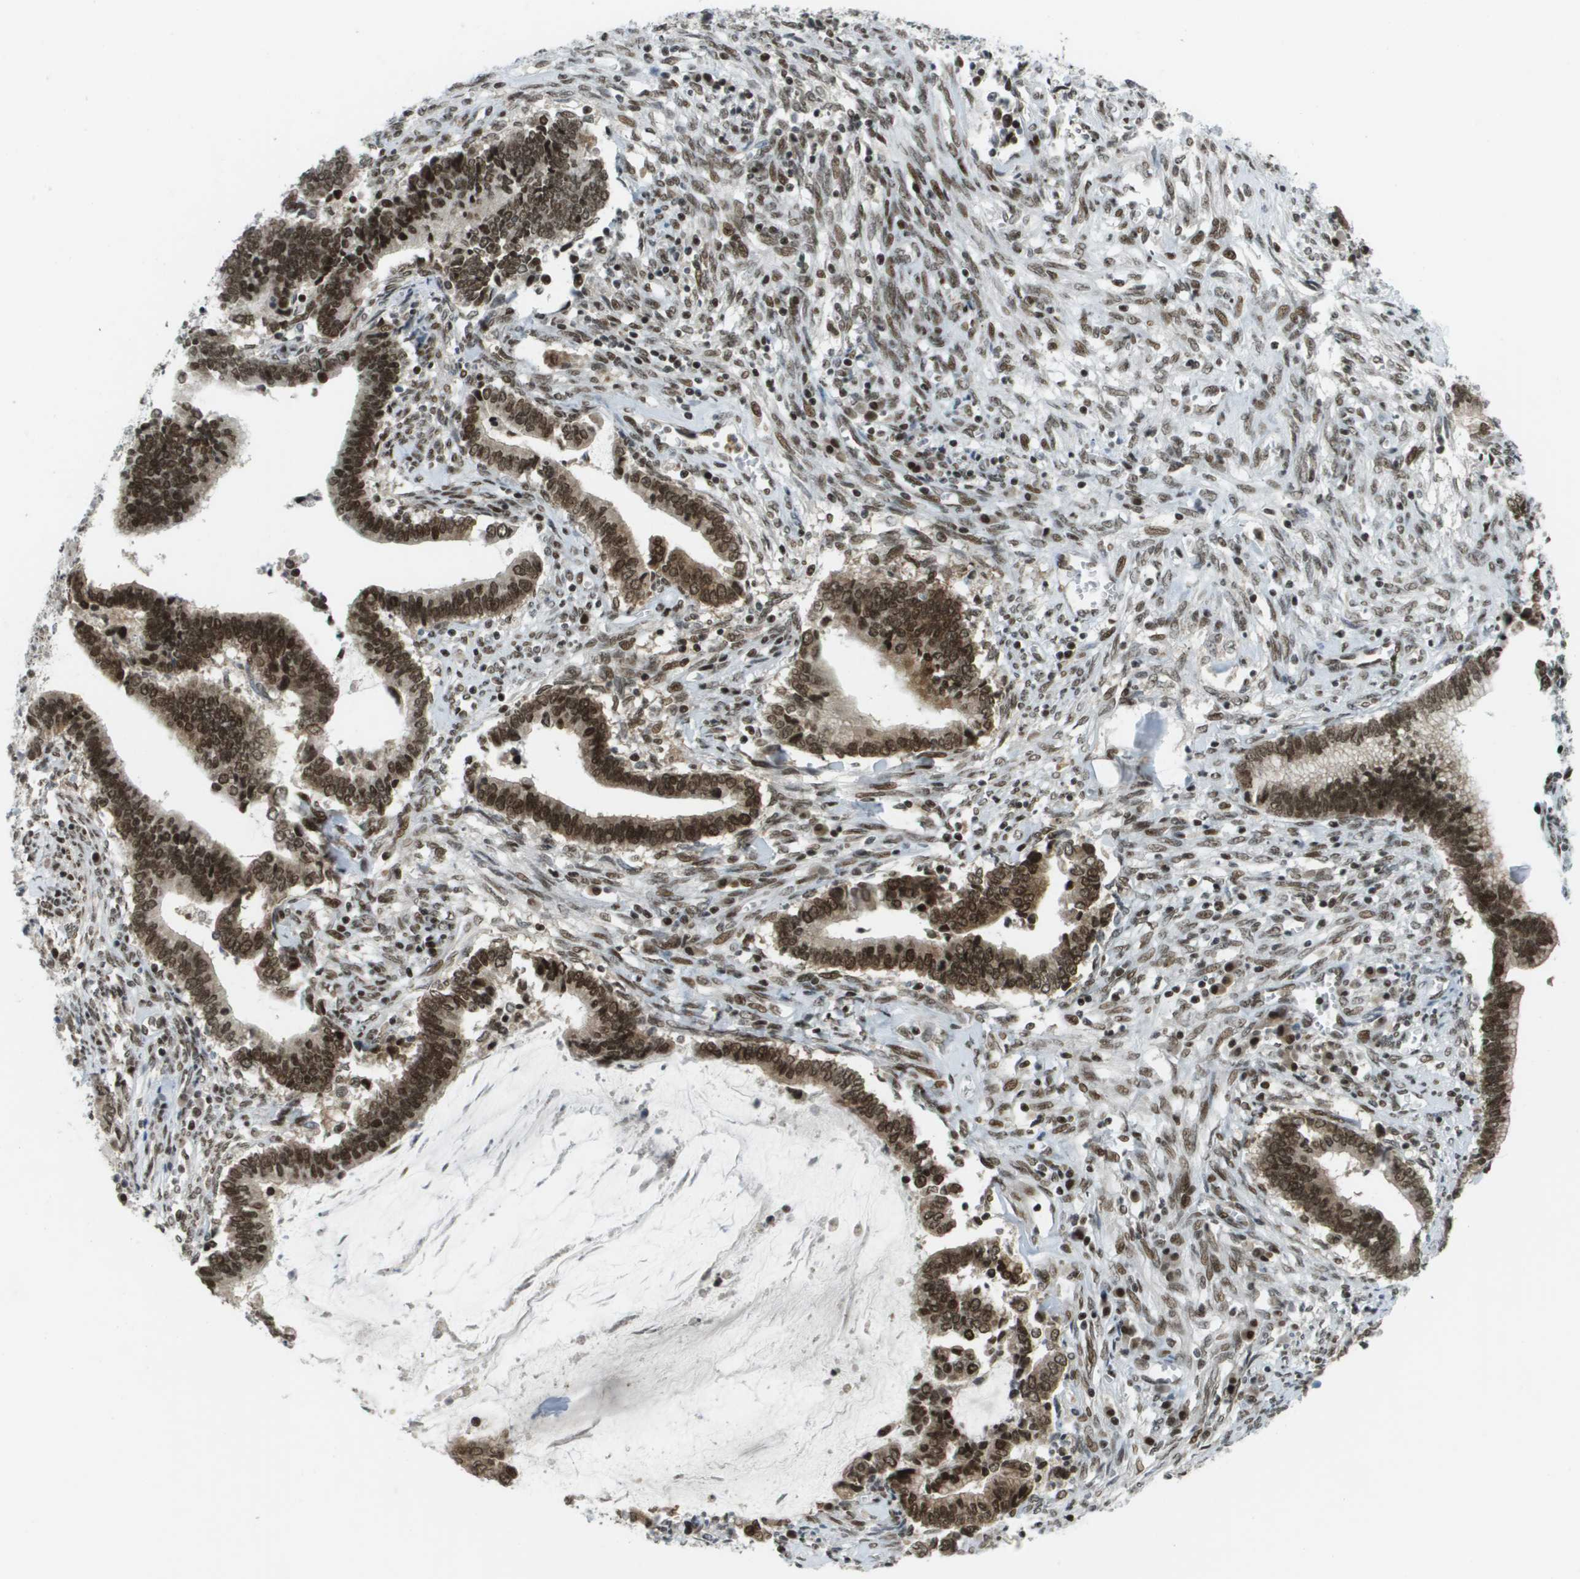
{"staining": {"intensity": "strong", "quantity": ">75%", "location": "cytoplasmic/membranous,nuclear"}, "tissue": "cervical cancer", "cell_type": "Tumor cells", "image_type": "cancer", "snomed": [{"axis": "morphology", "description": "Adenocarcinoma, NOS"}, {"axis": "topography", "description": "Cervix"}], "caption": "Human adenocarcinoma (cervical) stained for a protein (brown) exhibits strong cytoplasmic/membranous and nuclear positive expression in approximately >75% of tumor cells.", "gene": "IRF7", "patient": {"sex": "female", "age": 44}}